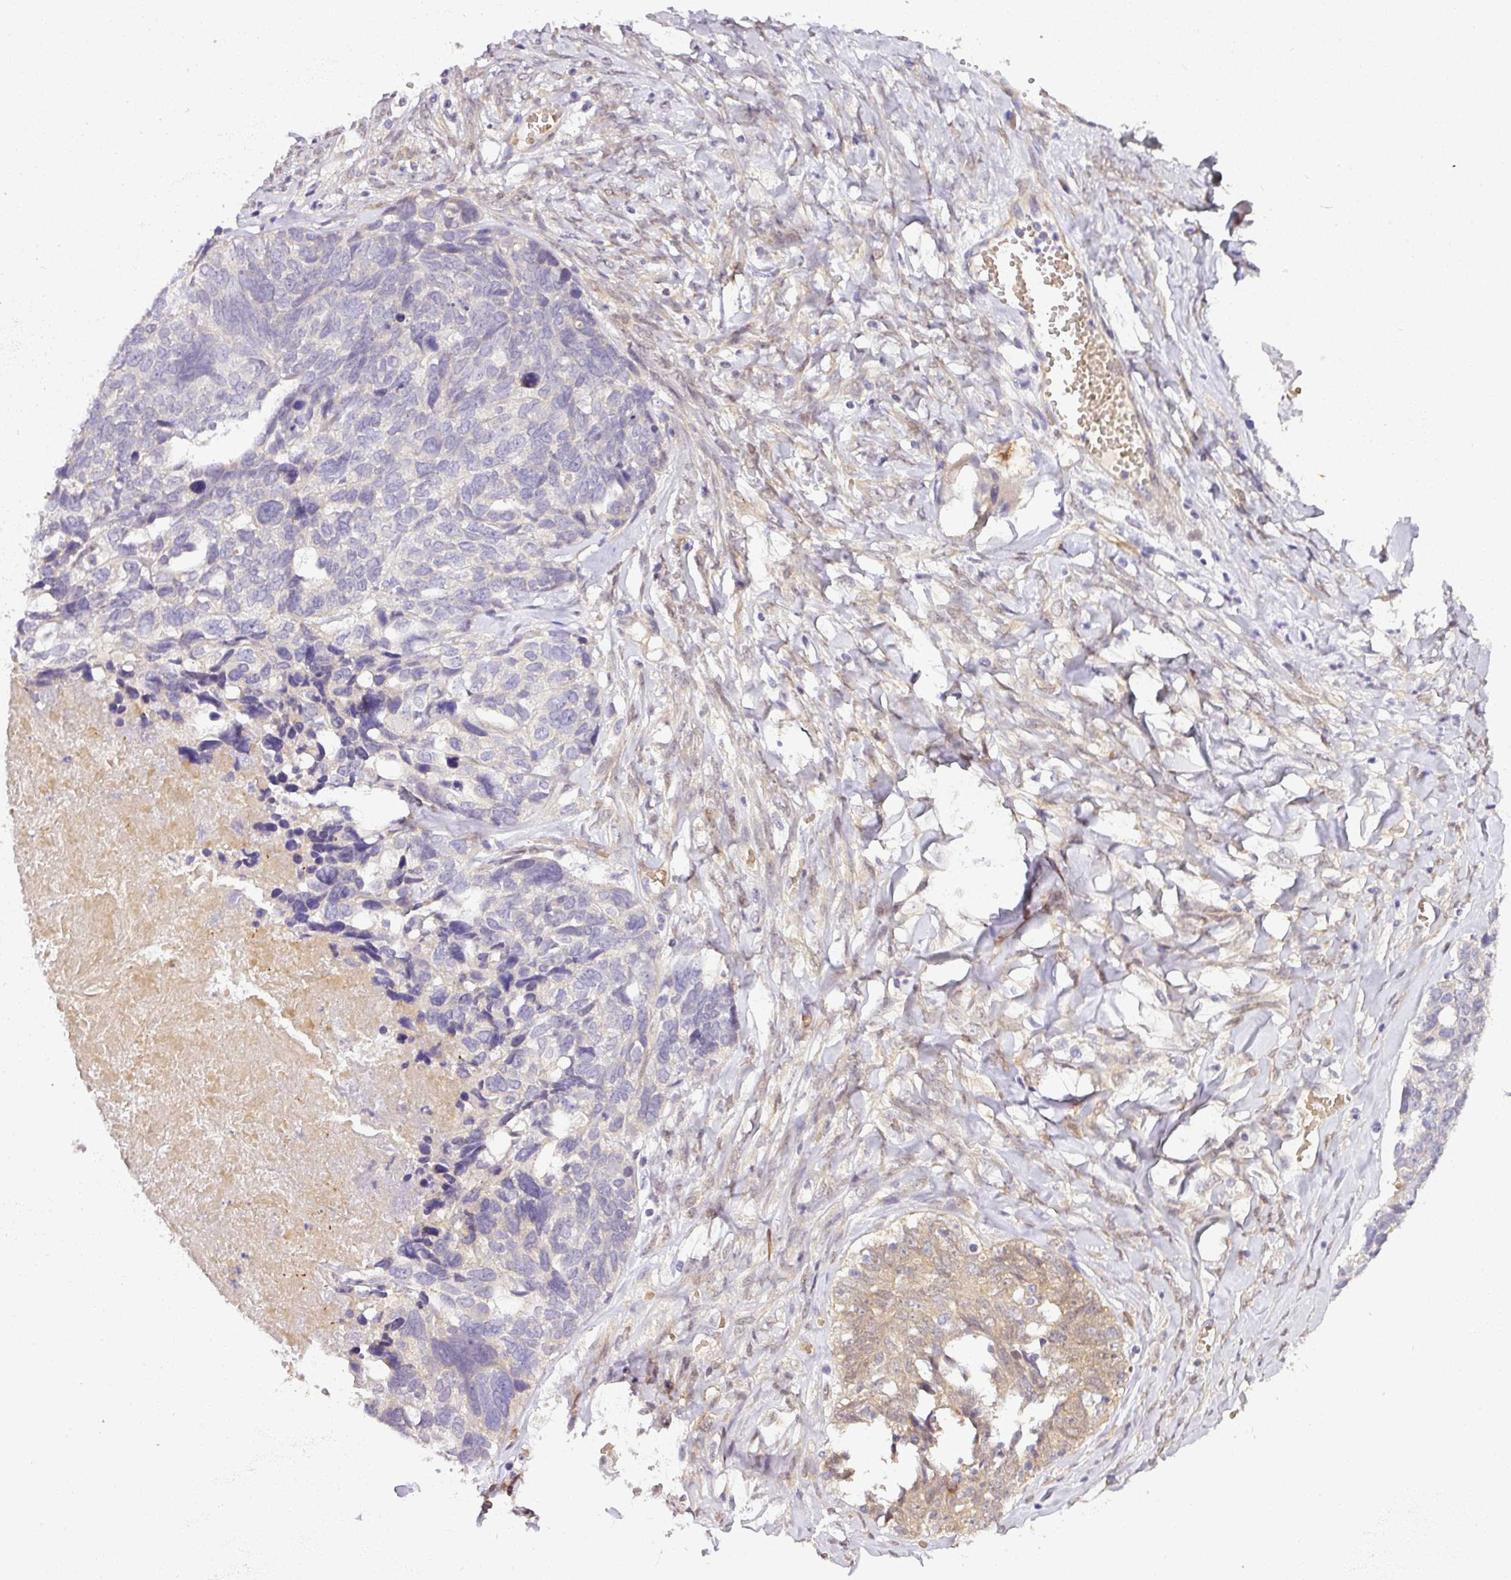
{"staining": {"intensity": "weak", "quantity": "25%-75%", "location": "cytoplasmic/membranous"}, "tissue": "ovarian cancer", "cell_type": "Tumor cells", "image_type": "cancer", "snomed": [{"axis": "morphology", "description": "Cystadenocarcinoma, serous, NOS"}, {"axis": "topography", "description": "Ovary"}], "caption": "Immunohistochemical staining of ovarian cancer (serous cystadenocarcinoma) demonstrates low levels of weak cytoplasmic/membranous protein staining in about 25%-75% of tumor cells.", "gene": "ADH5", "patient": {"sex": "female", "age": 79}}